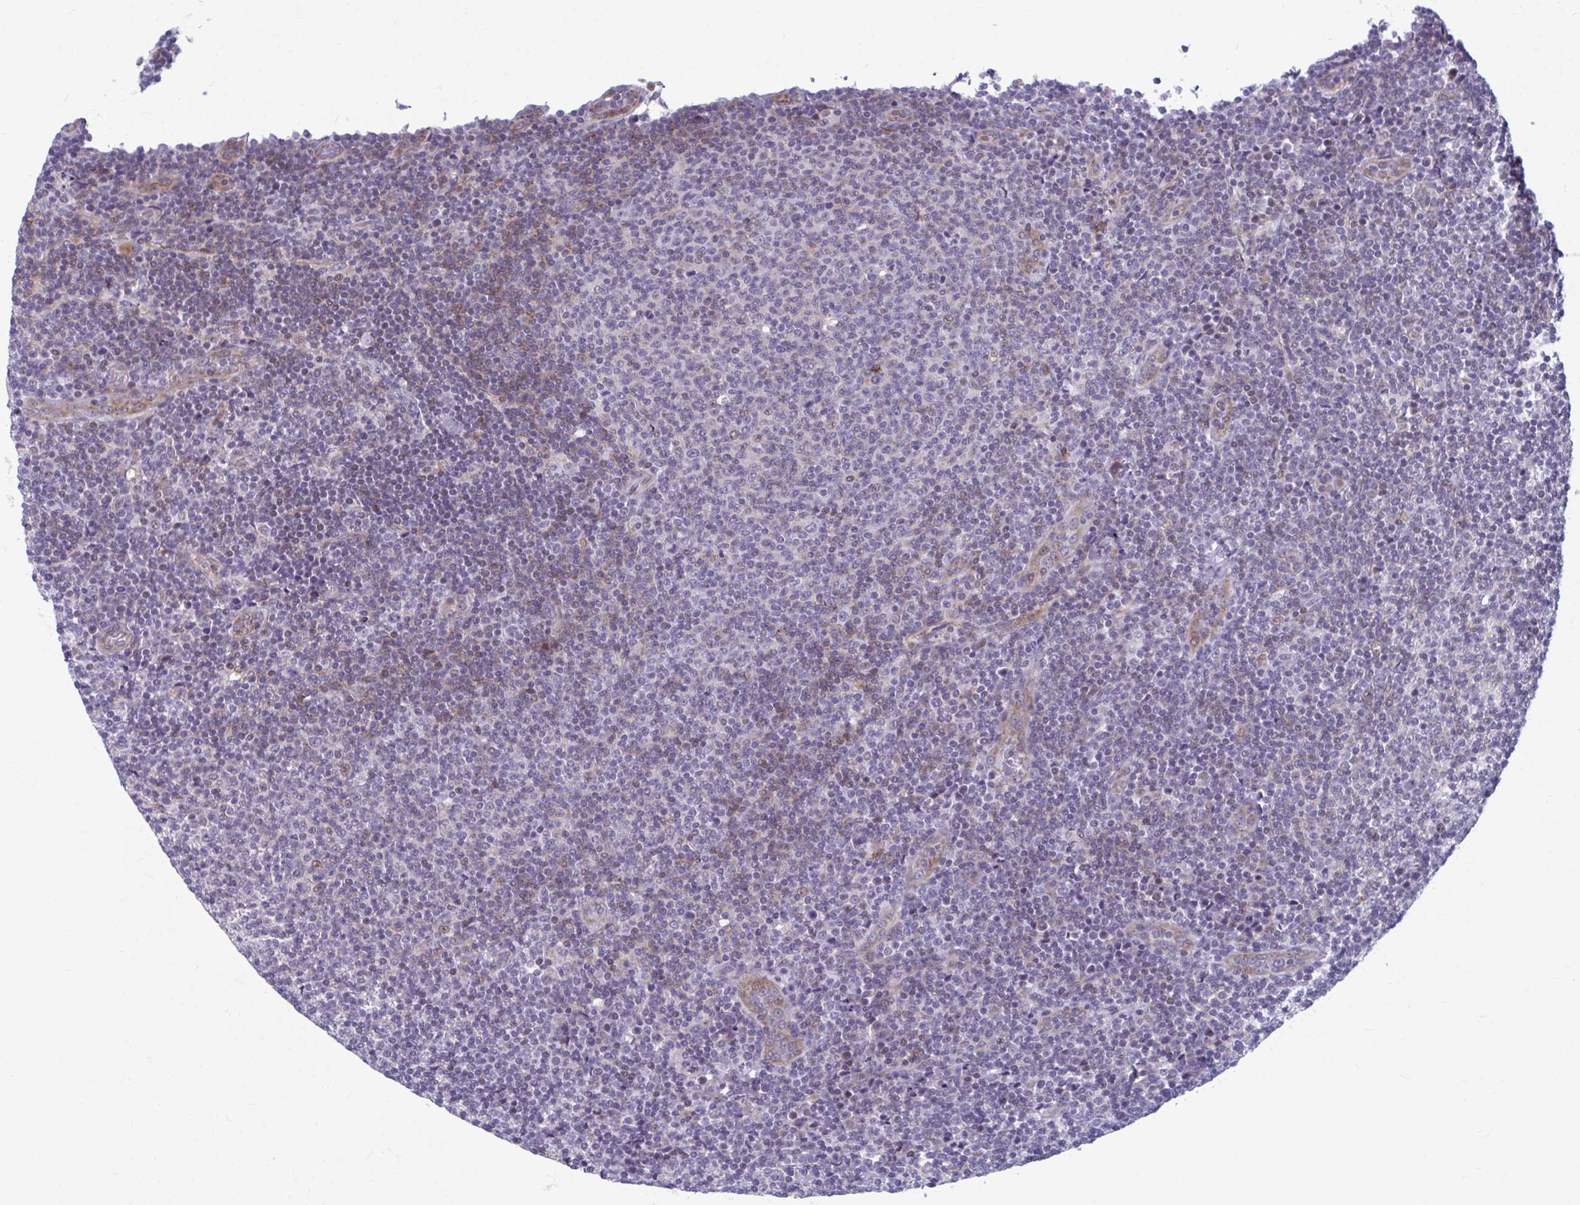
{"staining": {"intensity": "negative", "quantity": "none", "location": "none"}, "tissue": "lymphoma", "cell_type": "Tumor cells", "image_type": "cancer", "snomed": [{"axis": "morphology", "description": "Malignant lymphoma, non-Hodgkin's type, Low grade"}, {"axis": "topography", "description": "Lymph node"}], "caption": "The immunohistochemistry (IHC) photomicrograph has no significant staining in tumor cells of malignant lymphoma, non-Hodgkin's type (low-grade) tissue.", "gene": "ABHD16B", "patient": {"sex": "male", "age": 66}}